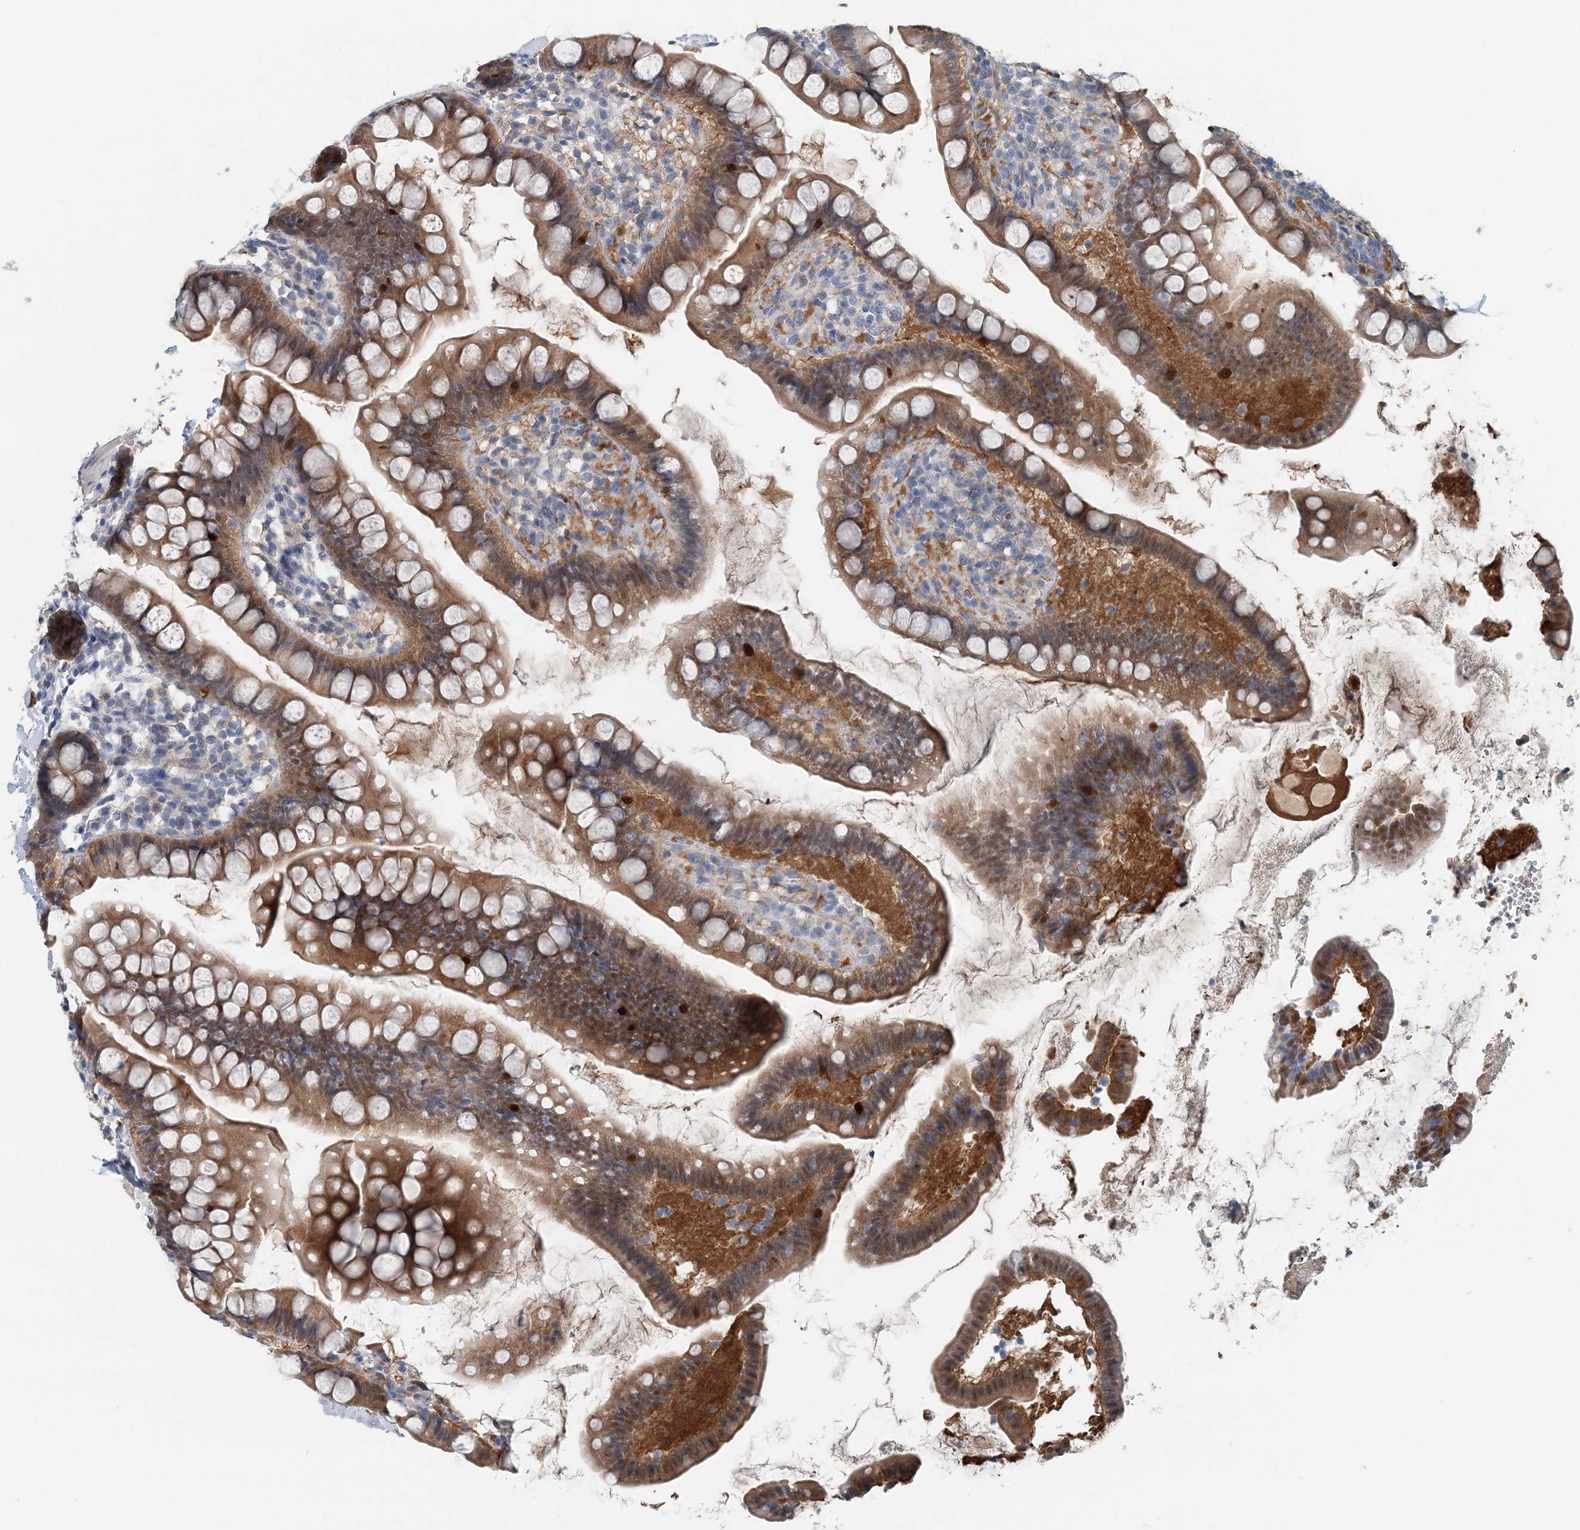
{"staining": {"intensity": "moderate", "quantity": ">75%", "location": "cytoplasmic/membranous,nuclear"}, "tissue": "small intestine", "cell_type": "Glandular cells", "image_type": "normal", "snomed": [{"axis": "morphology", "description": "Normal tissue, NOS"}, {"axis": "topography", "description": "Small intestine"}], "caption": "Immunohistochemical staining of benign human small intestine reveals moderate cytoplasmic/membranous,nuclear protein positivity in approximately >75% of glandular cells. (DAB (3,3'-diaminobenzidine) IHC, brown staining for protein, blue staining for nuclei).", "gene": "PFN2", "patient": {"sex": "female", "age": 84}}